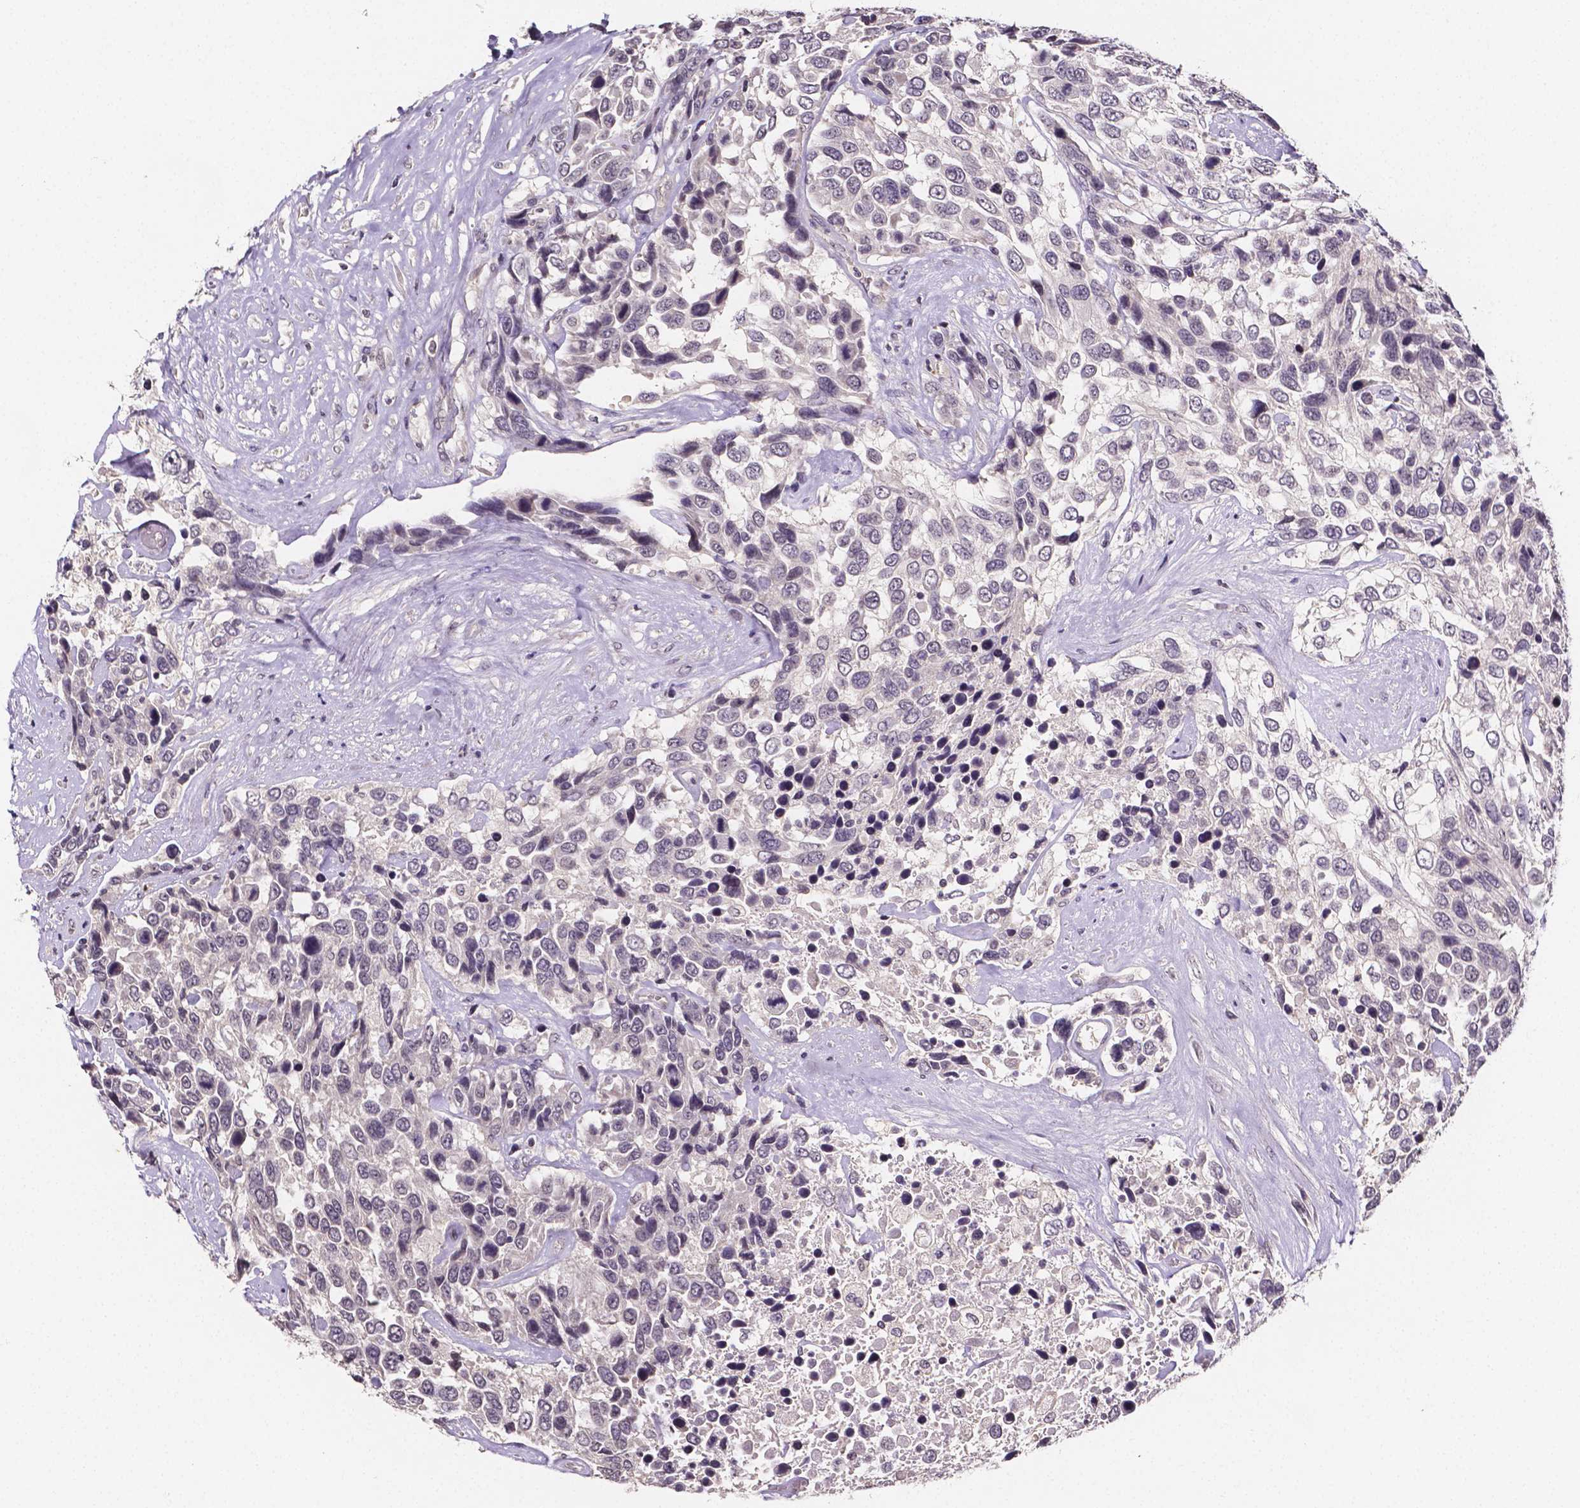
{"staining": {"intensity": "negative", "quantity": "none", "location": "none"}, "tissue": "urothelial cancer", "cell_type": "Tumor cells", "image_type": "cancer", "snomed": [{"axis": "morphology", "description": "Urothelial carcinoma, High grade"}, {"axis": "topography", "description": "Urinary bladder"}], "caption": "Immunohistochemistry (IHC) of high-grade urothelial carcinoma demonstrates no staining in tumor cells. The staining was performed using DAB (3,3'-diaminobenzidine) to visualize the protein expression in brown, while the nuclei were stained in blue with hematoxylin (Magnification: 20x).", "gene": "NRGN", "patient": {"sex": "female", "age": 70}}